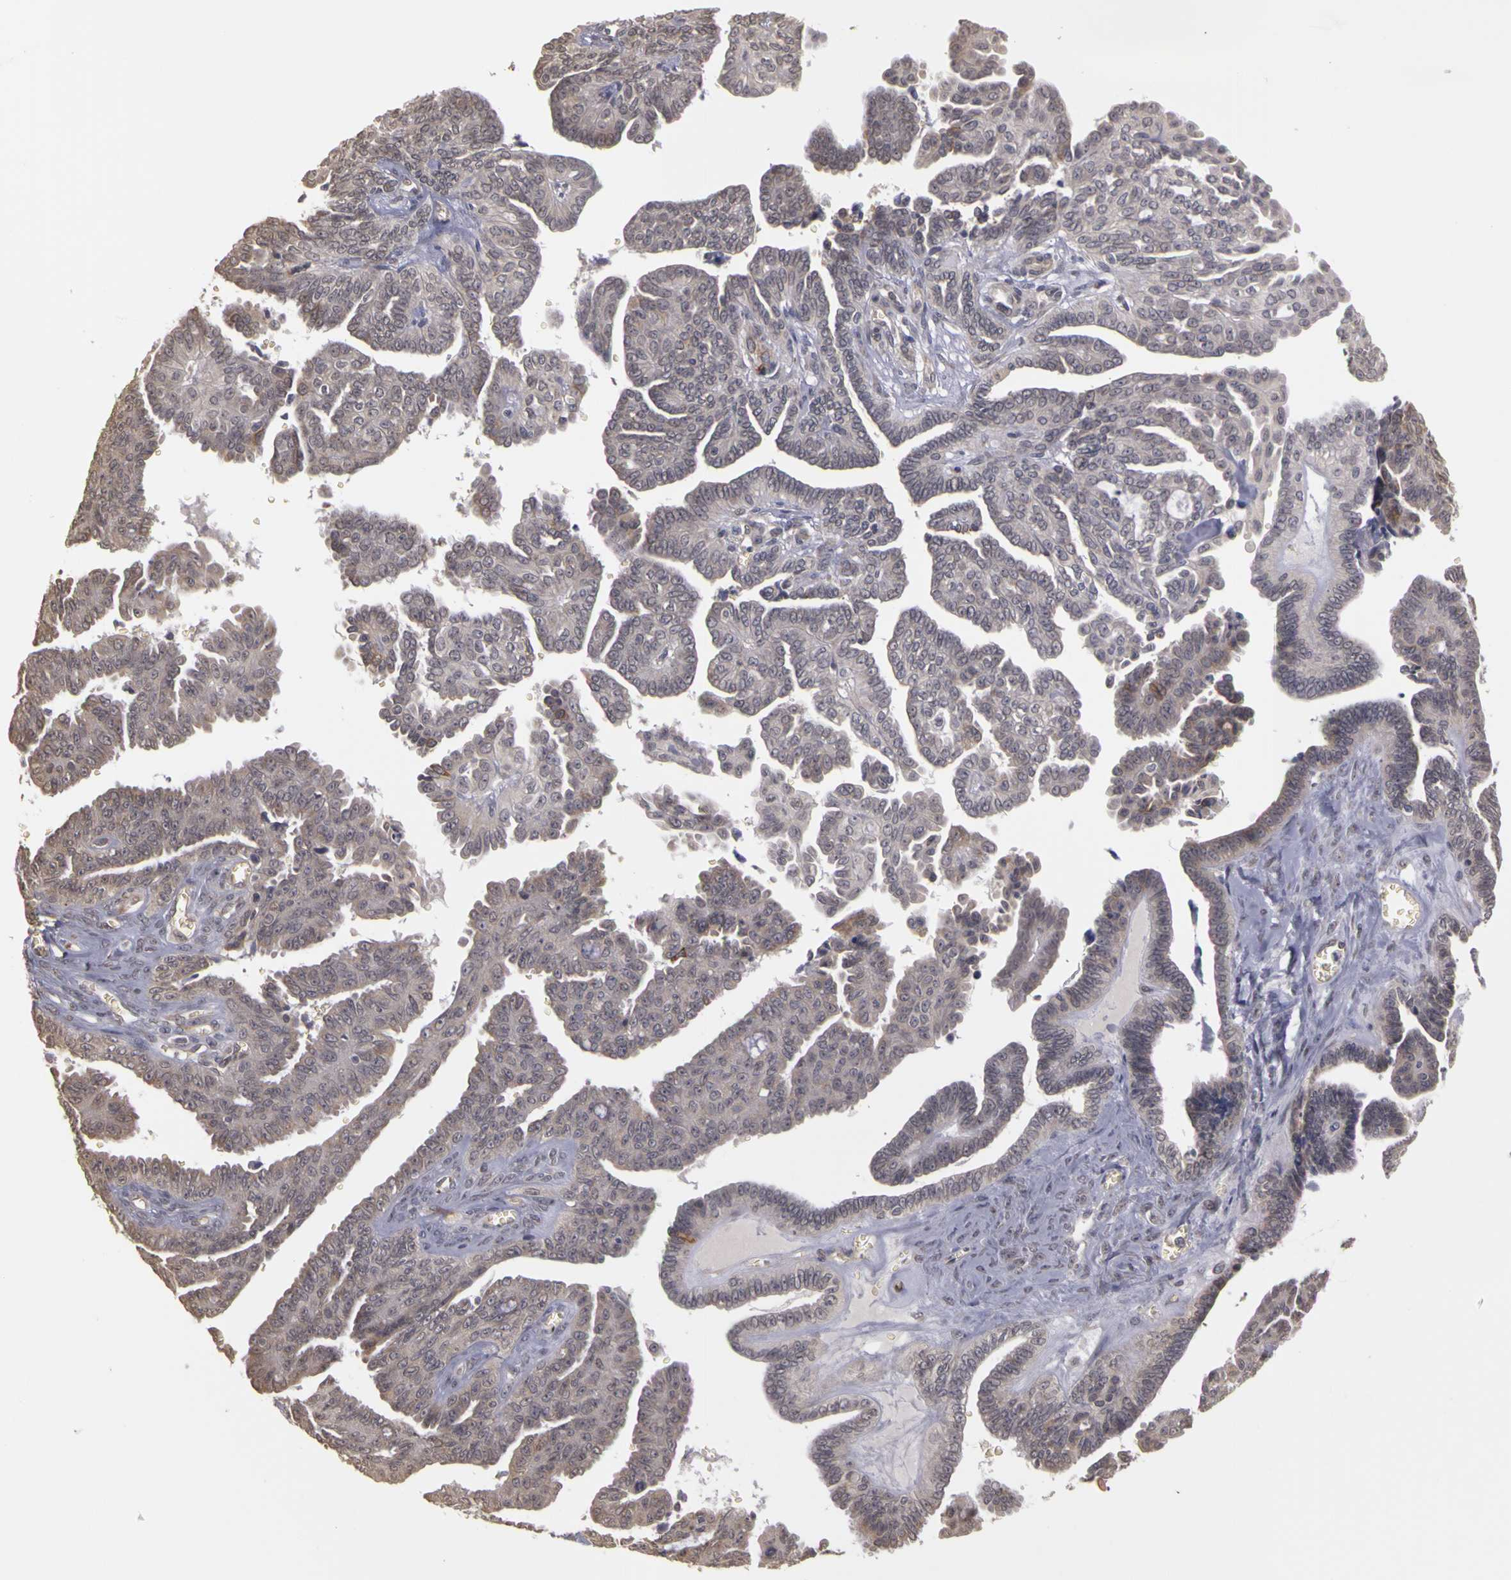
{"staining": {"intensity": "weak", "quantity": "<25%", "location": "cytoplasmic/membranous"}, "tissue": "ovarian cancer", "cell_type": "Tumor cells", "image_type": "cancer", "snomed": [{"axis": "morphology", "description": "Cystadenocarcinoma, serous, NOS"}, {"axis": "topography", "description": "Ovary"}], "caption": "There is no significant staining in tumor cells of ovarian cancer (serous cystadenocarcinoma). (Brightfield microscopy of DAB IHC at high magnification).", "gene": "FRMD7", "patient": {"sex": "female", "age": 71}}